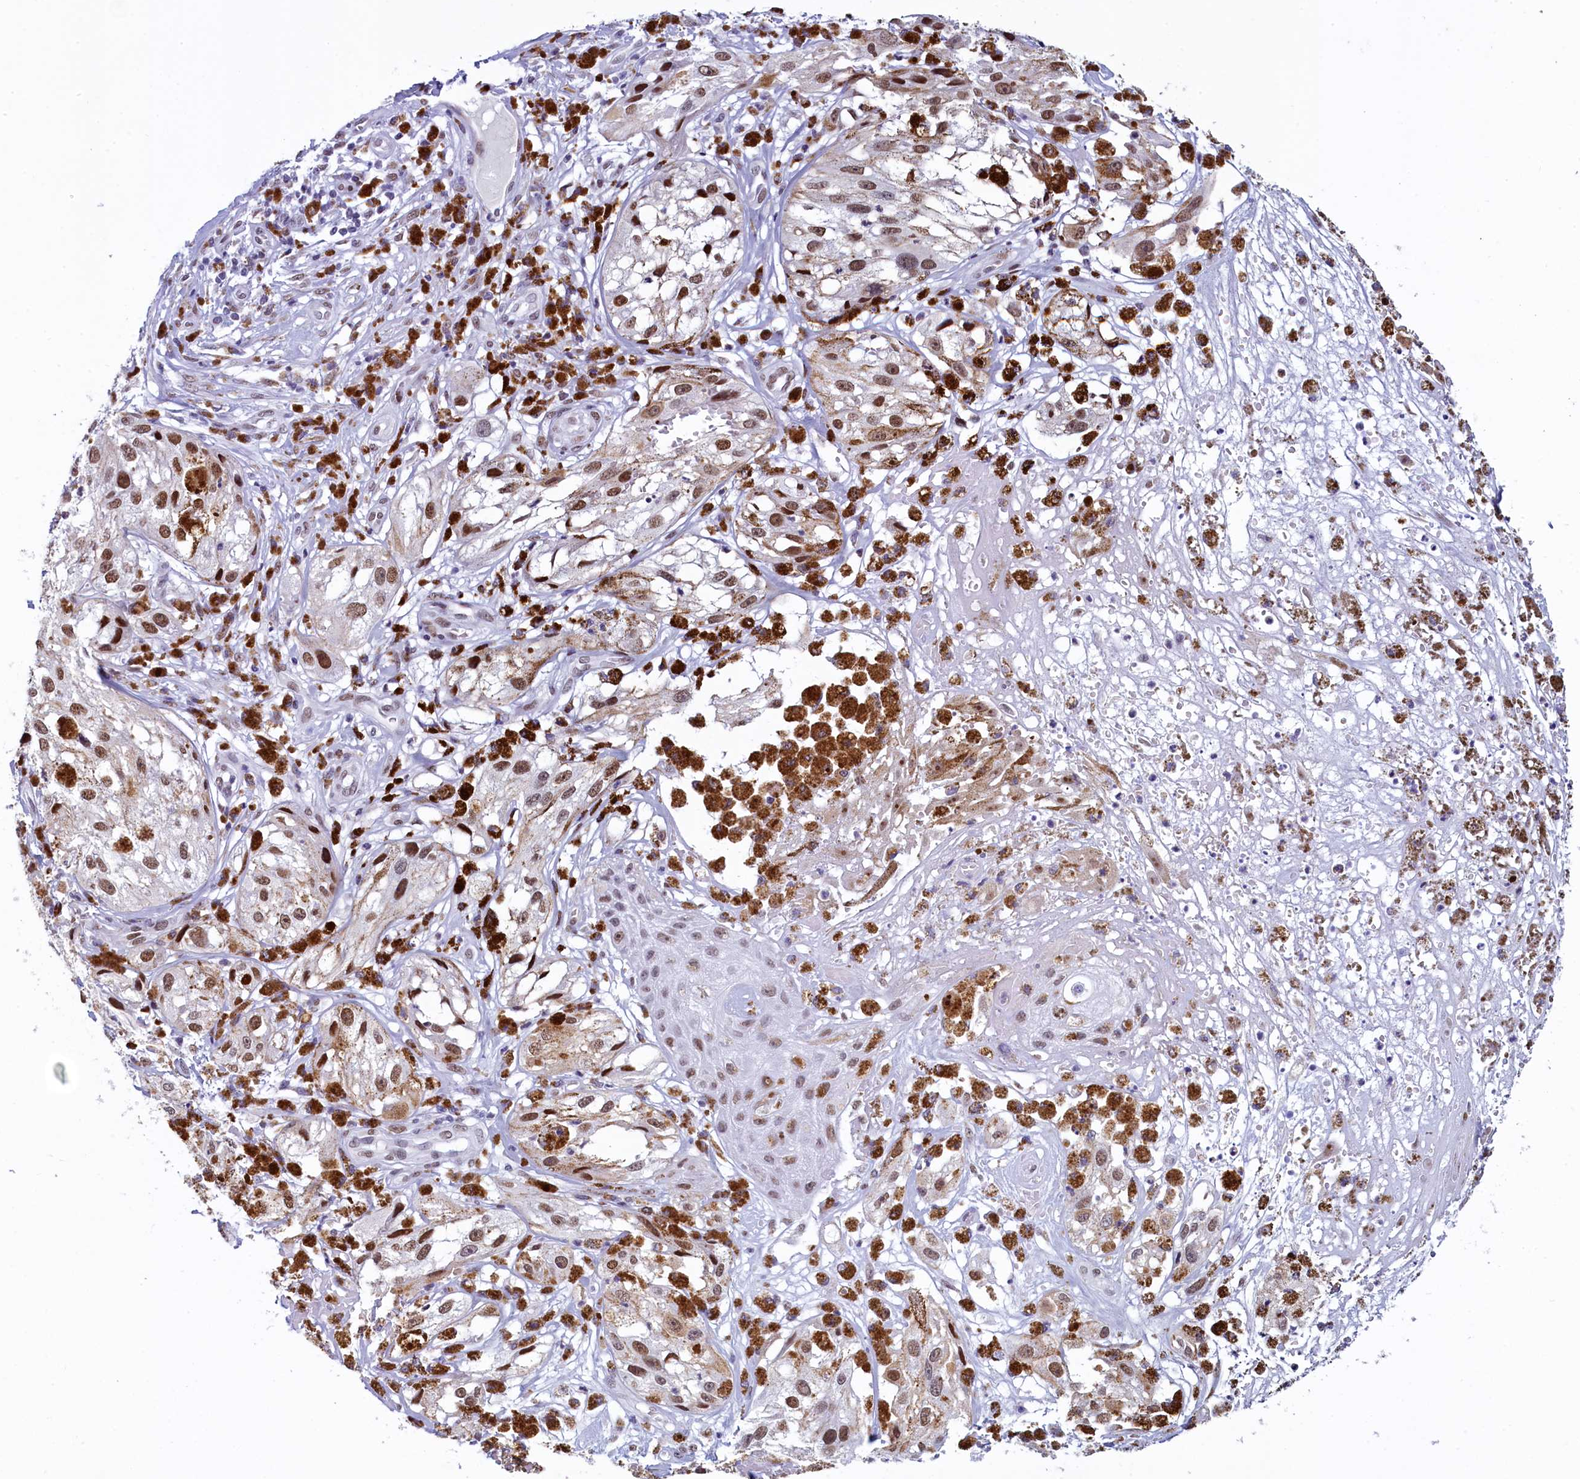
{"staining": {"intensity": "moderate", "quantity": ">75%", "location": "nuclear"}, "tissue": "melanoma", "cell_type": "Tumor cells", "image_type": "cancer", "snomed": [{"axis": "morphology", "description": "Malignant melanoma, NOS"}, {"axis": "topography", "description": "Skin"}], "caption": "Malignant melanoma tissue shows moderate nuclear expression in approximately >75% of tumor cells, visualized by immunohistochemistry.", "gene": "SUGP2", "patient": {"sex": "male", "age": 88}}